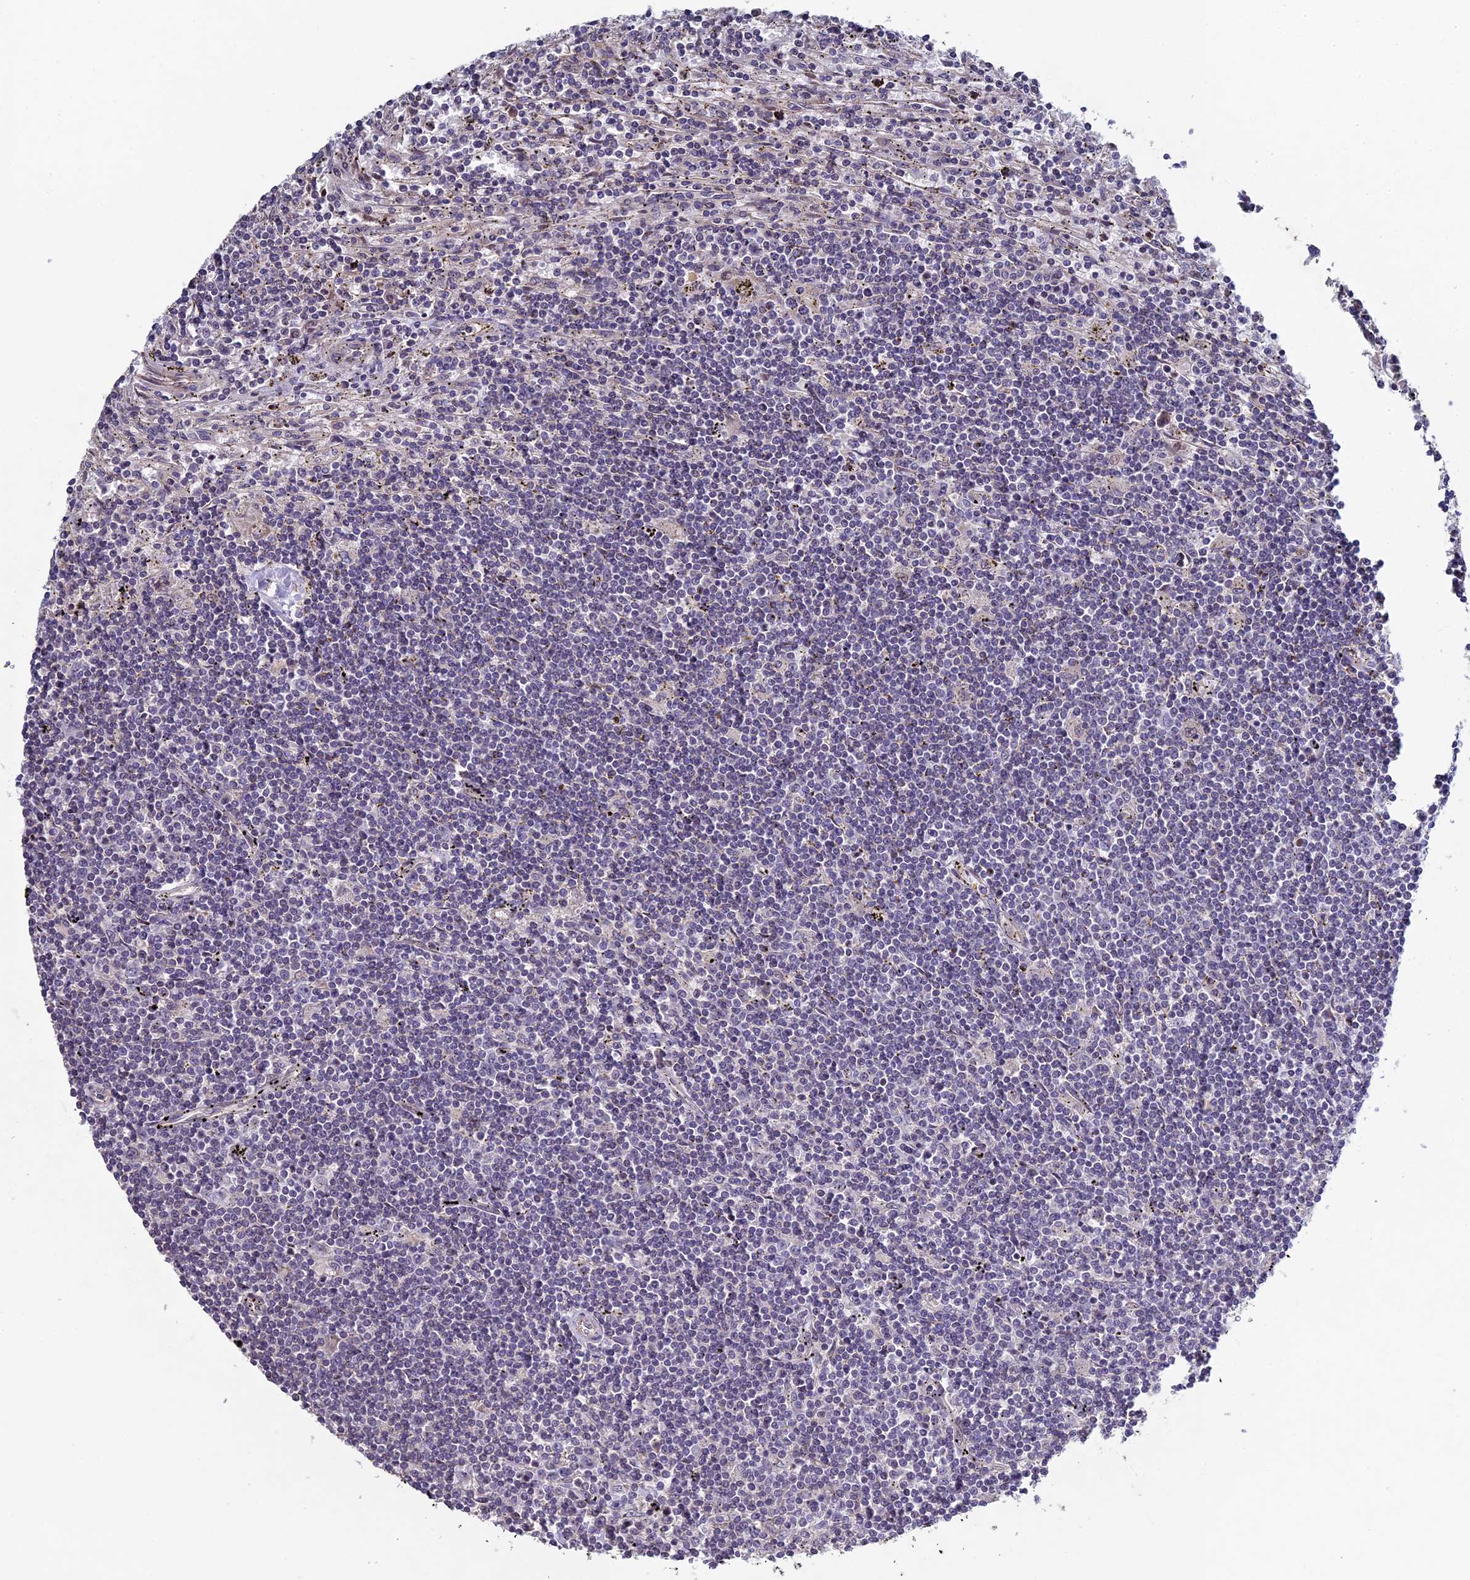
{"staining": {"intensity": "negative", "quantity": "none", "location": "none"}, "tissue": "lymphoma", "cell_type": "Tumor cells", "image_type": "cancer", "snomed": [{"axis": "morphology", "description": "Malignant lymphoma, non-Hodgkin's type, Low grade"}, {"axis": "topography", "description": "Spleen"}], "caption": "A histopathology image of lymphoma stained for a protein reveals no brown staining in tumor cells.", "gene": "DIXDC1", "patient": {"sex": "male", "age": 76}}